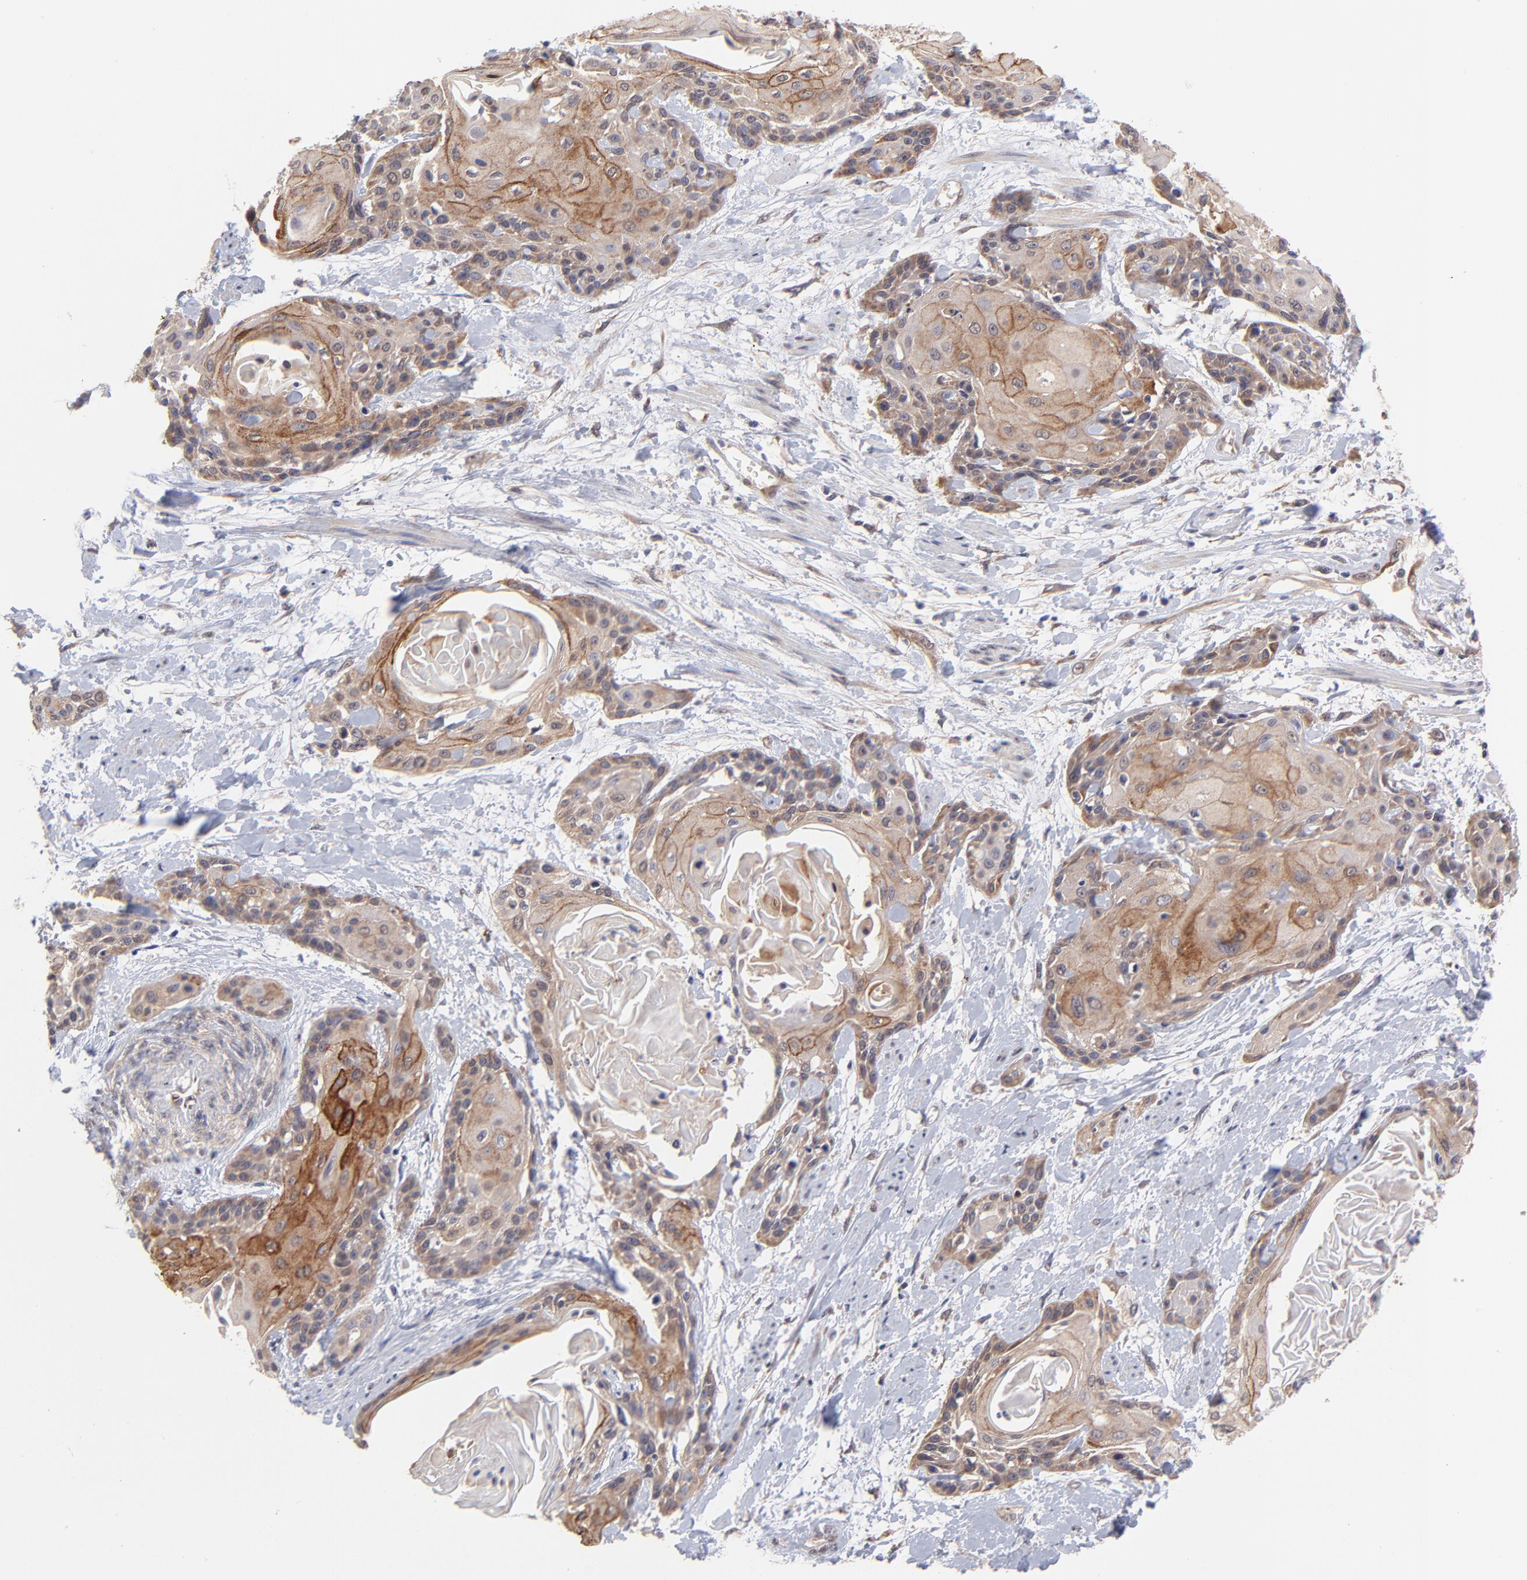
{"staining": {"intensity": "moderate", "quantity": ">75%", "location": "cytoplasmic/membranous"}, "tissue": "cervical cancer", "cell_type": "Tumor cells", "image_type": "cancer", "snomed": [{"axis": "morphology", "description": "Squamous cell carcinoma, NOS"}, {"axis": "topography", "description": "Cervix"}], "caption": "Human squamous cell carcinoma (cervical) stained with a brown dye displays moderate cytoplasmic/membranous positive positivity in approximately >75% of tumor cells.", "gene": "UBE2H", "patient": {"sex": "female", "age": 57}}